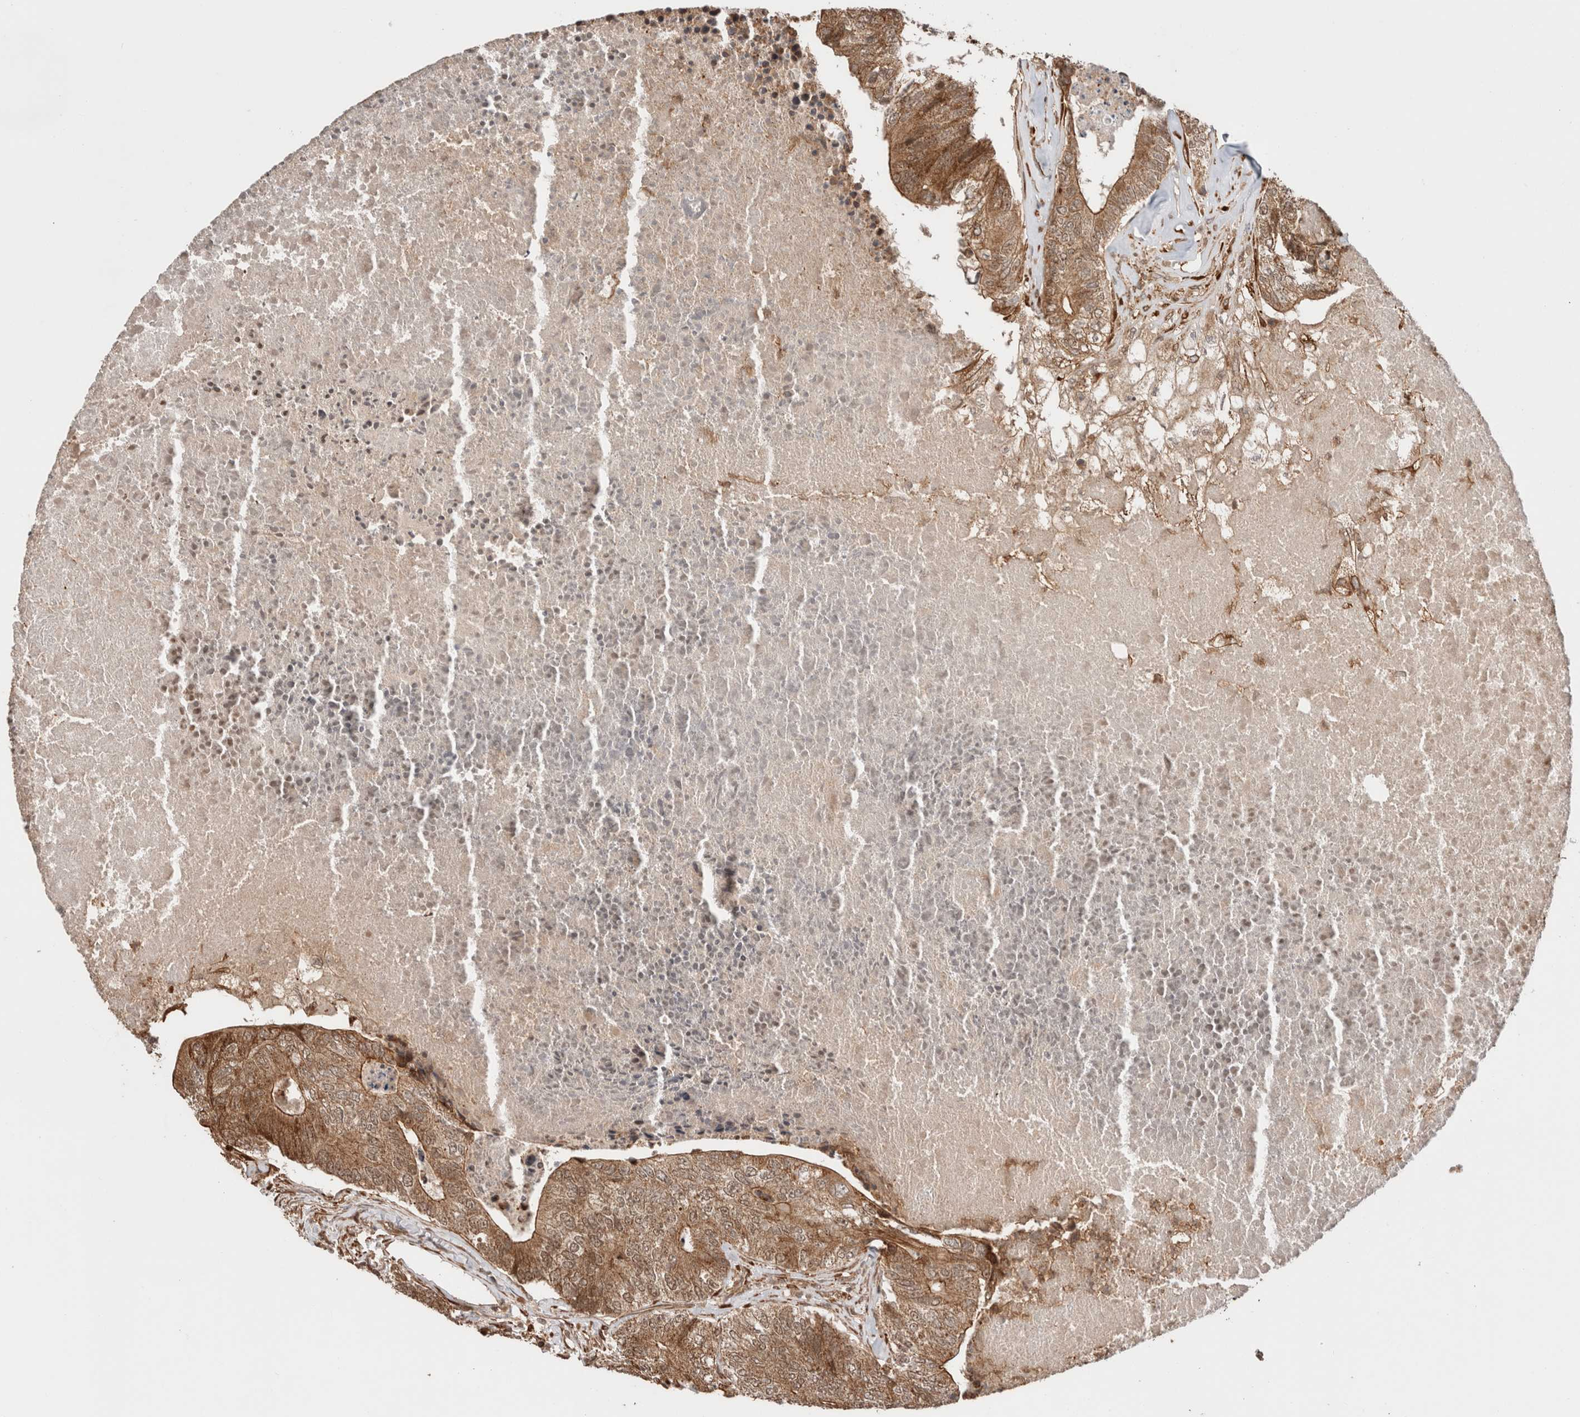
{"staining": {"intensity": "moderate", "quantity": ">75%", "location": "cytoplasmic/membranous"}, "tissue": "colorectal cancer", "cell_type": "Tumor cells", "image_type": "cancer", "snomed": [{"axis": "morphology", "description": "Adenocarcinoma, NOS"}, {"axis": "topography", "description": "Colon"}], "caption": "DAB (3,3'-diaminobenzidine) immunohistochemical staining of human colorectal cancer (adenocarcinoma) displays moderate cytoplasmic/membranous protein expression in approximately >75% of tumor cells. (DAB = brown stain, brightfield microscopy at high magnification).", "gene": "ZNF649", "patient": {"sex": "female", "age": 67}}